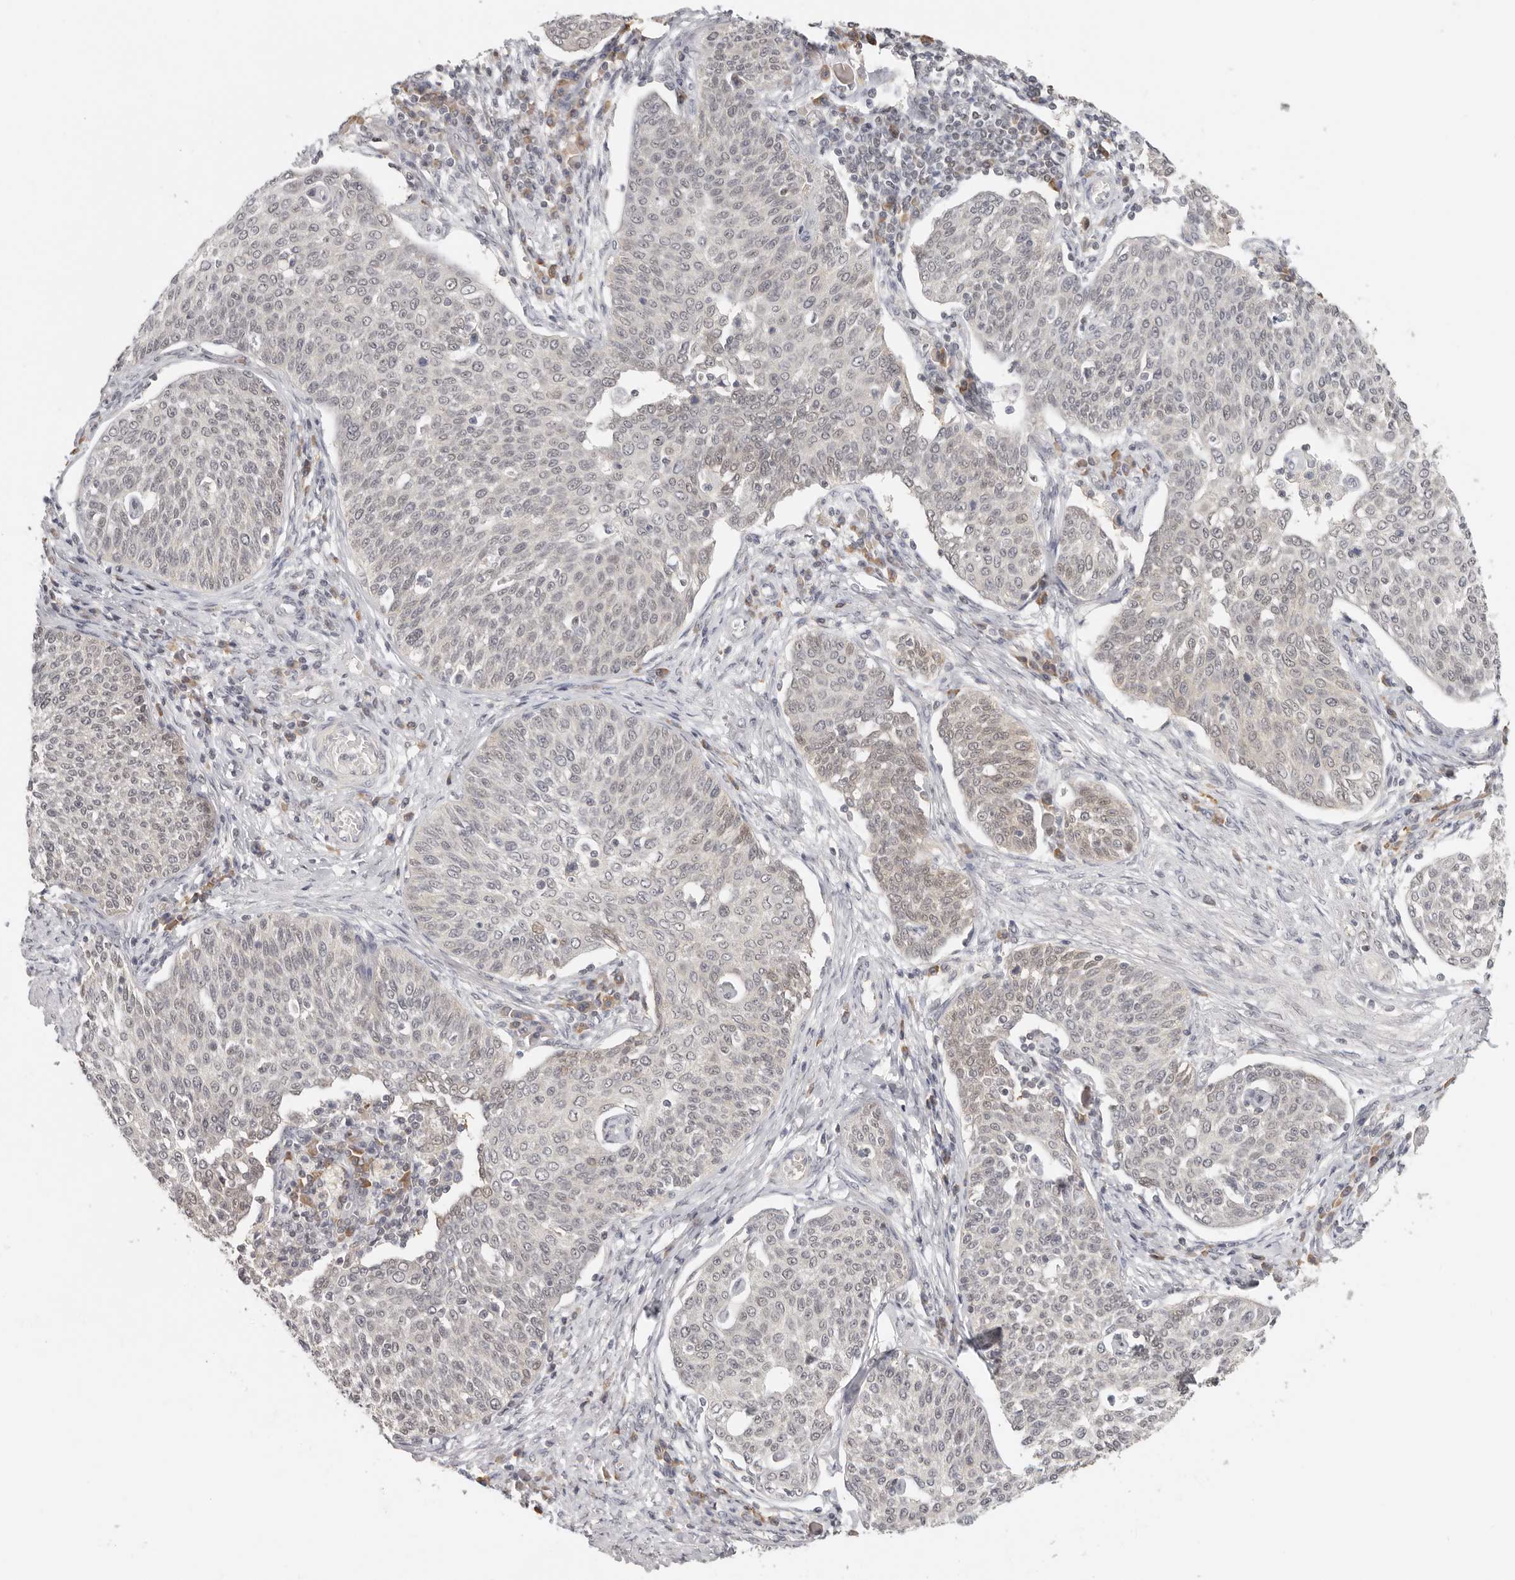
{"staining": {"intensity": "weak", "quantity": "25%-75%", "location": "nuclear"}, "tissue": "cervical cancer", "cell_type": "Tumor cells", "image_type": "cancer", "snomed": [{"axis": "morphology", "description": "Squamous cell carcinoma, NOS"}, {"axis": "topography", "description": "Cervix"}], "caption": "The micrograph exhibits immunohistochemical staining of cervical cancer. There is weak nuclear expression is seen in approximately 25%-75% of tumor cells.", "gene": "LARP7", "patient": {"sex": "female", "age": 34}}